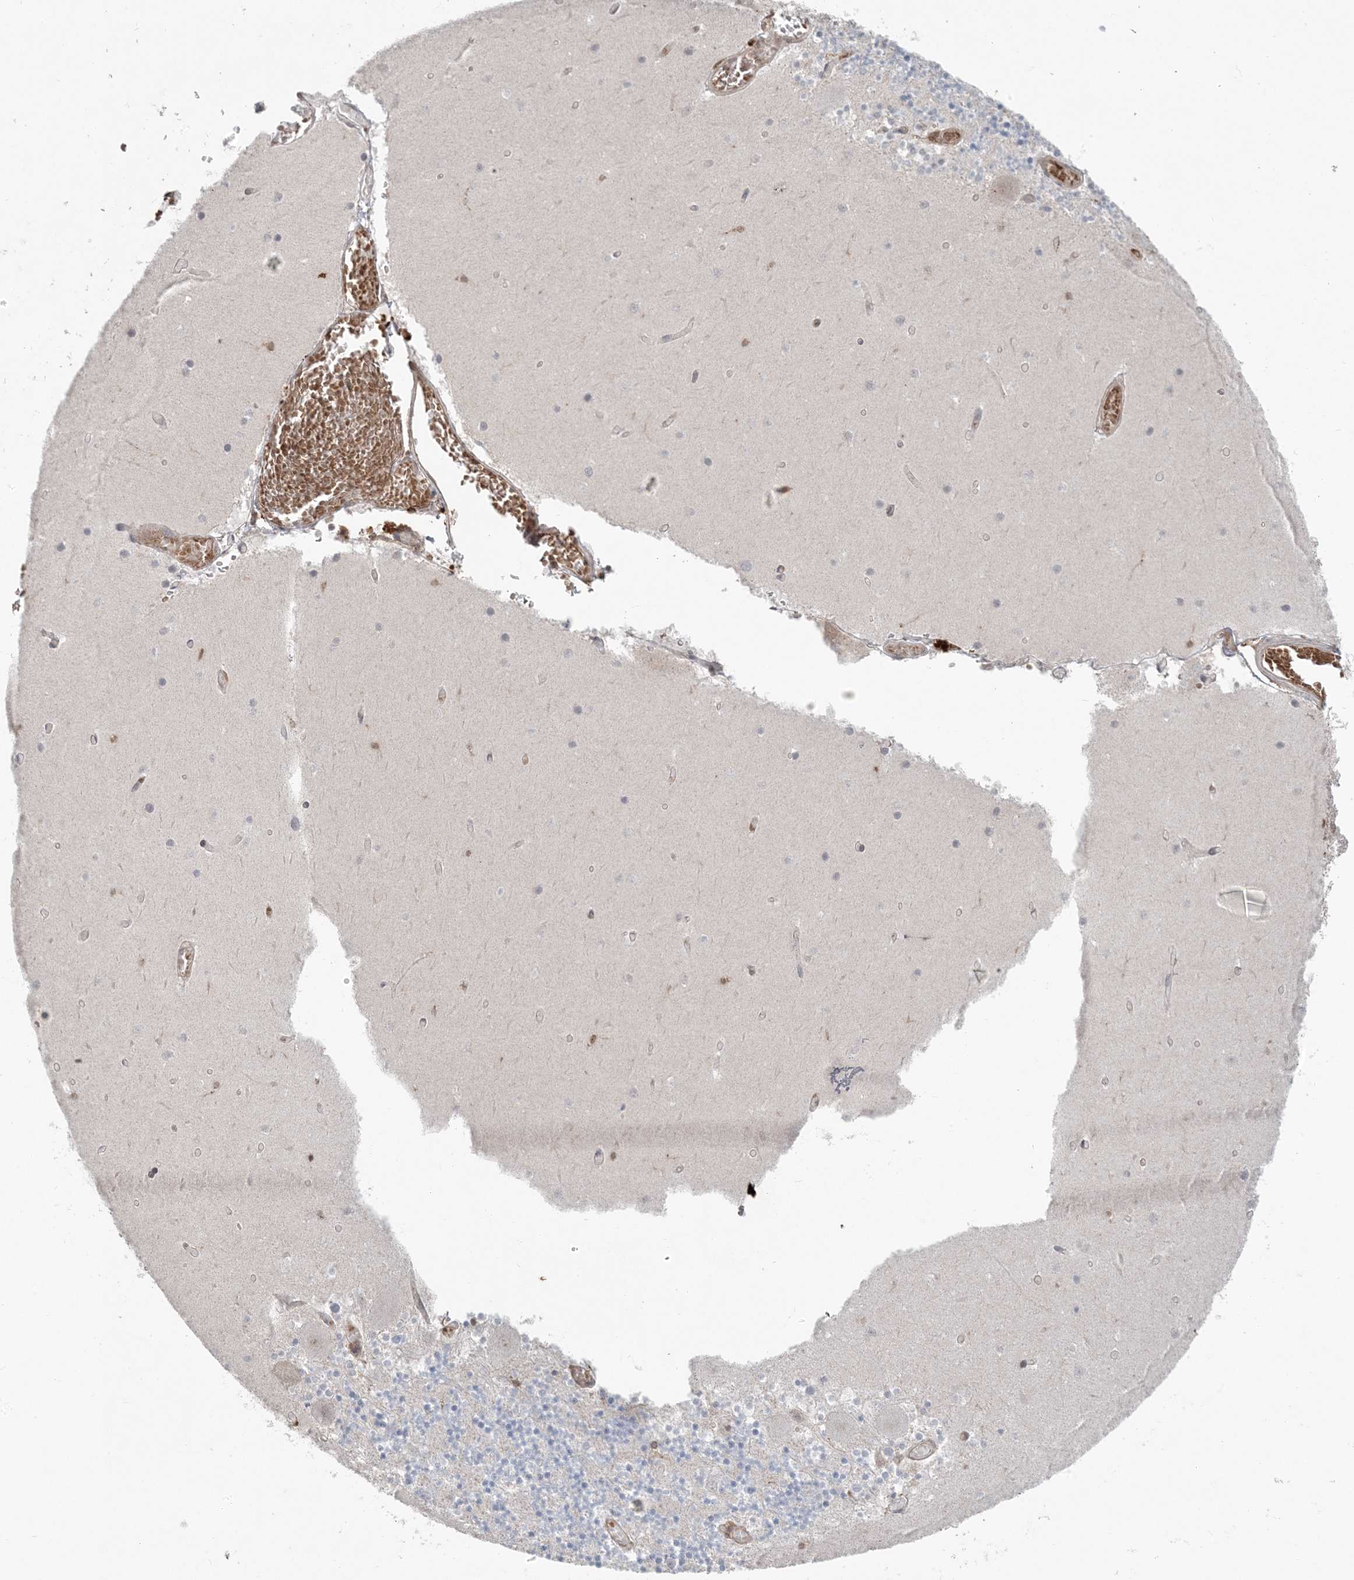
{"staining": {"intensity": "moderate", "quantity": ">75%", "location": "nuclear"}, "tissue": "cerebellum", "cell_type": "Cells in granular layer", "image_type": "normal", "snomed": [{"axis": "morphology", "description": "Normal tissue, NOS"}, {"axis": "topography", "description": "Cerebellum"}], "caption": "Protein expression analysis of normal cerebellum exhibits moderate nuclear expression in about >75% of cells in granular layer.", "gene": "DDX19B", "patient": {"sex": "female", "age": 28}}